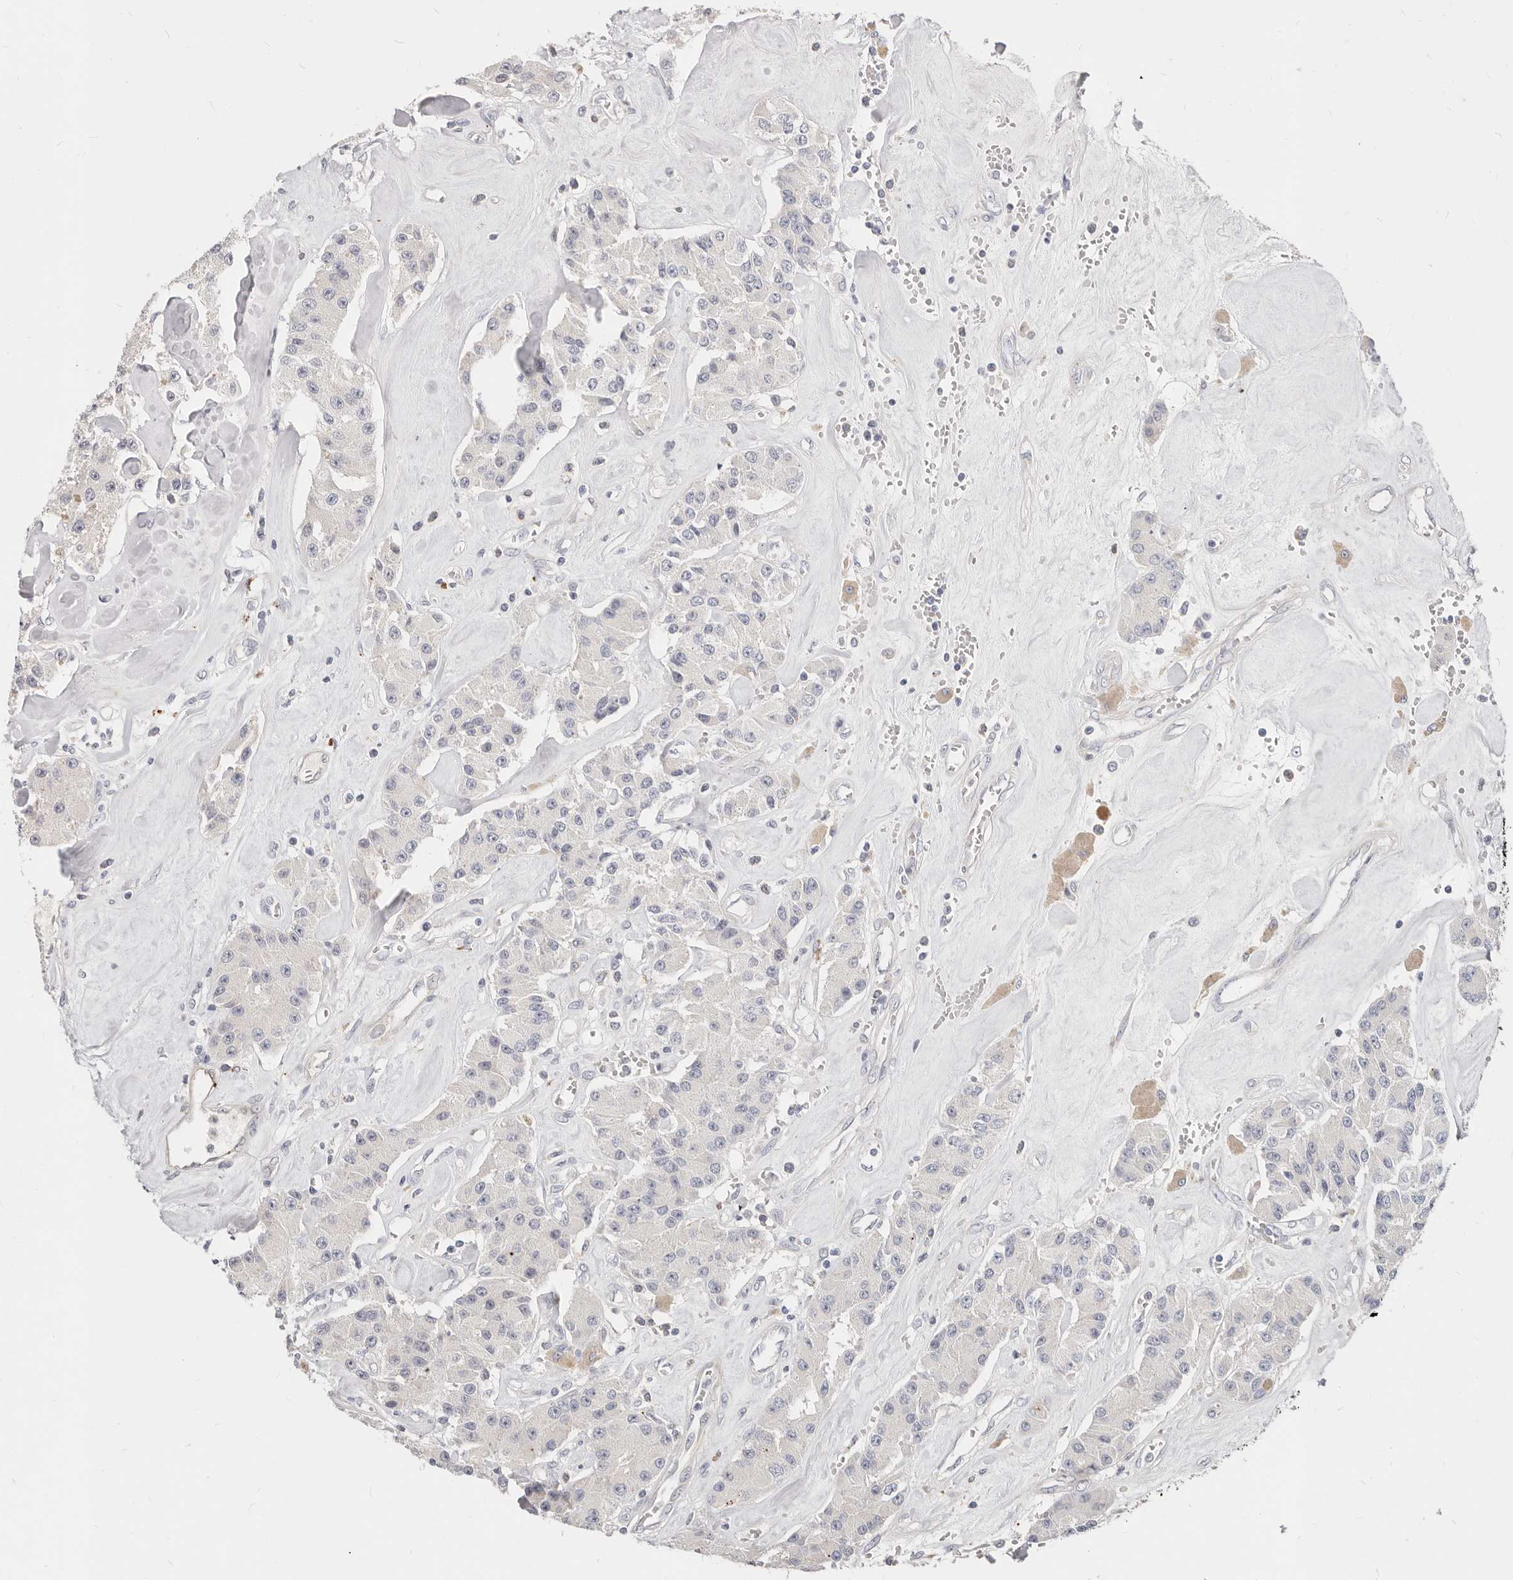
{"staining": {"intensity": "negative", "quantity": "none", "location": "none"}, "tissue": "carcinoid", "cell_type": "Tumor cells", "image_type": "cancer", "snomed": [{"axis": "morphology", "description": "Carcinoid, malignant, NOS"}, {"axis": "topography", "description": "Pancreas"}], "caption": "This is an immunohistochemistry histopathology image of human carcinoid. There is no expression in tumor cells.", "gene": "ZRANB1", "patient": {"sex": "male", "age": 41}}